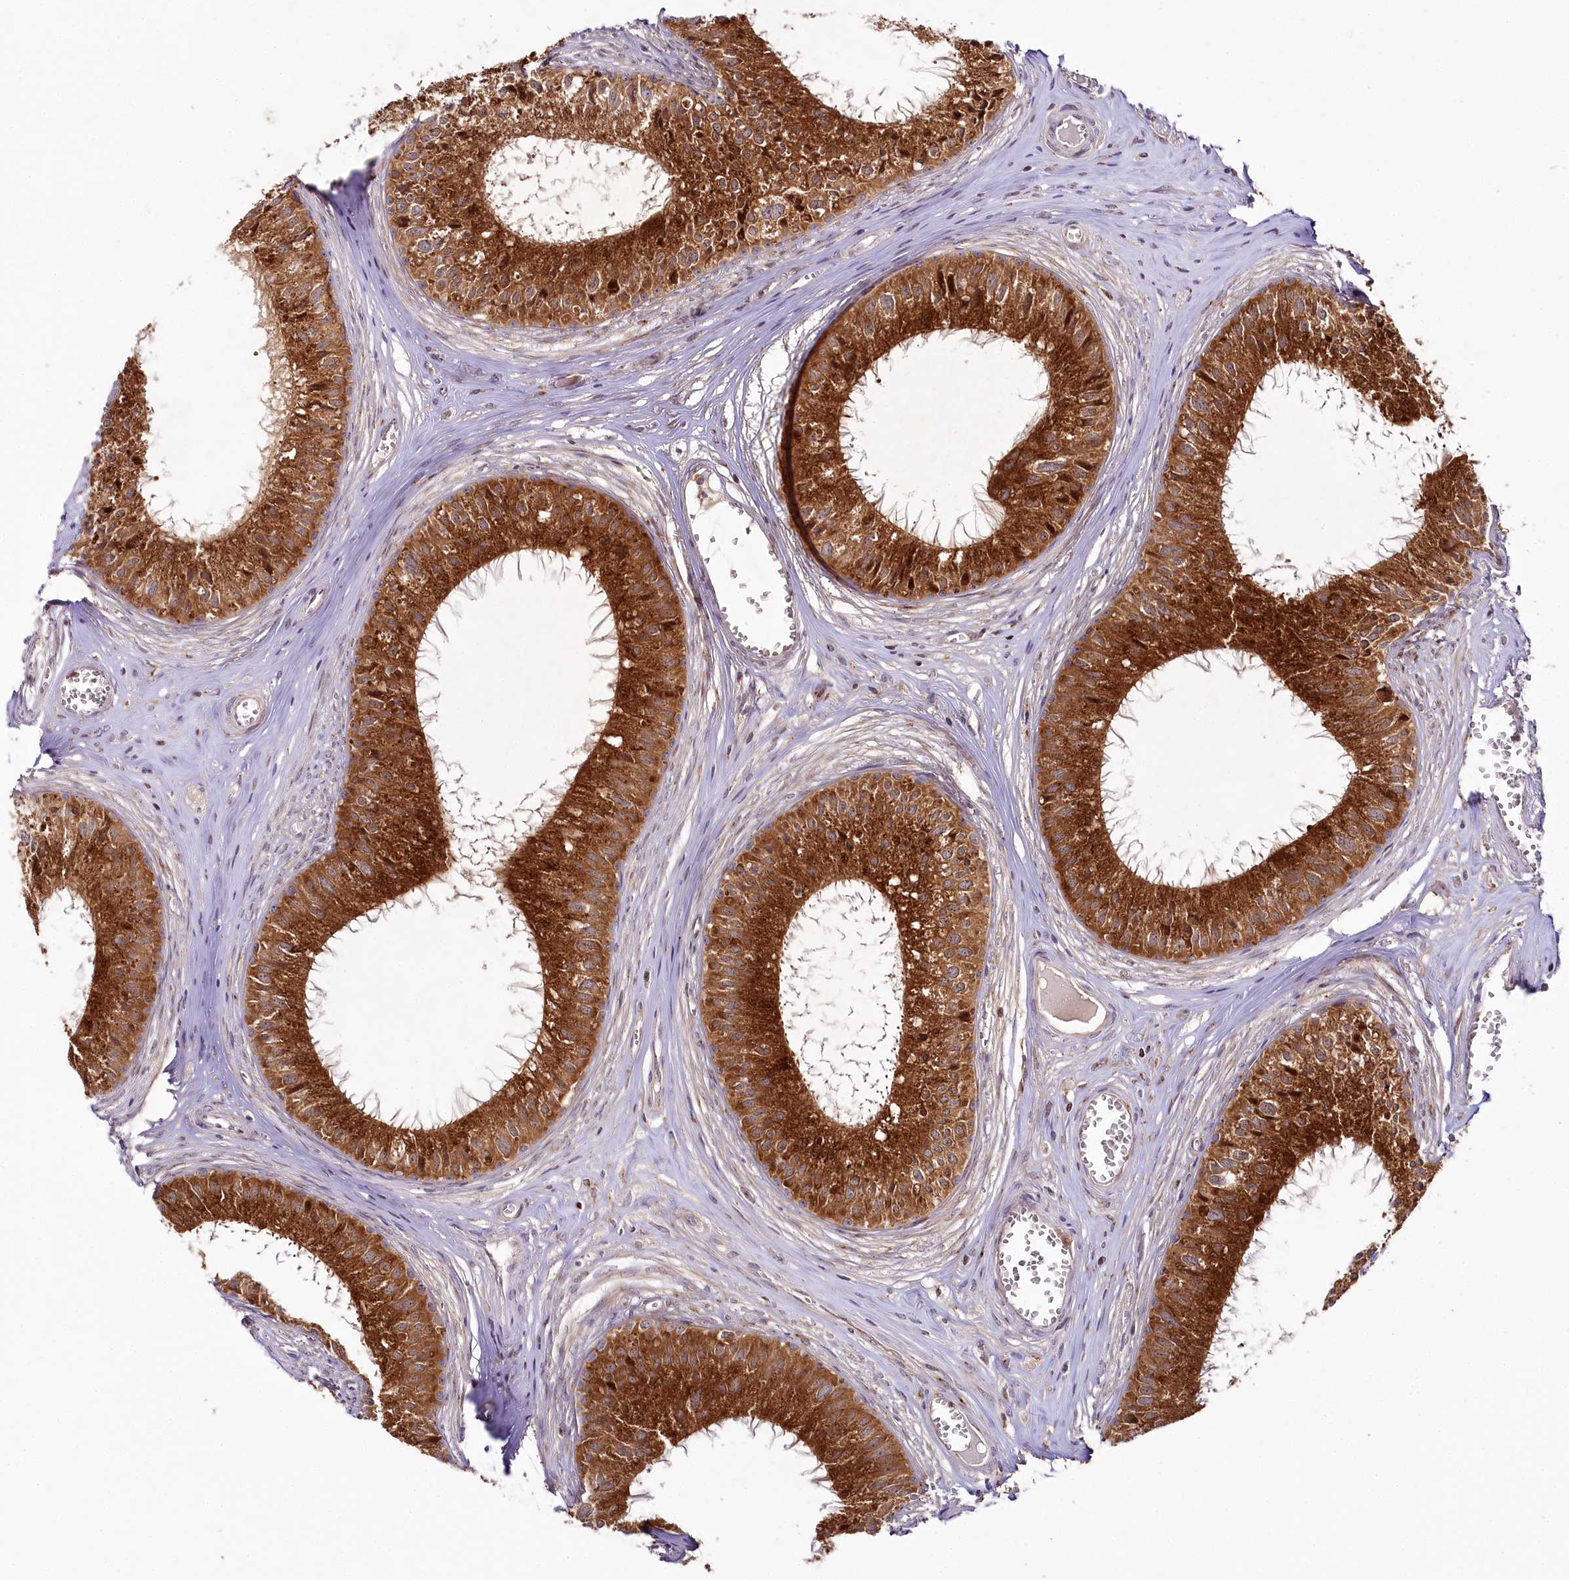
{"staining": {"intensity": "strong", "quantity": ">75%", "location": "cytoplasmic/membranous"}, "tissue": "epididymis", "cell_type": "Glandular cells", "image_type": "normal", "snomed": [{"axis": "morphology", "description": "Normal tissue, NOS"}, {"axis": "topography", "description": "Epididymis"}], "caption": "Unremarkable epididymis displays strong cytoplasmic/membranous expression in approximately >75% of glandular cells, visualized by immunohistochemistry. The staining is performed using DAB (3,3'-diaminobenzidine) brown chromogen to label protein expression. The nuclei are counter-stained blue using hematoxylin.", "gene": "COPG1", "patient": {"sex": "male", "age": 36}}